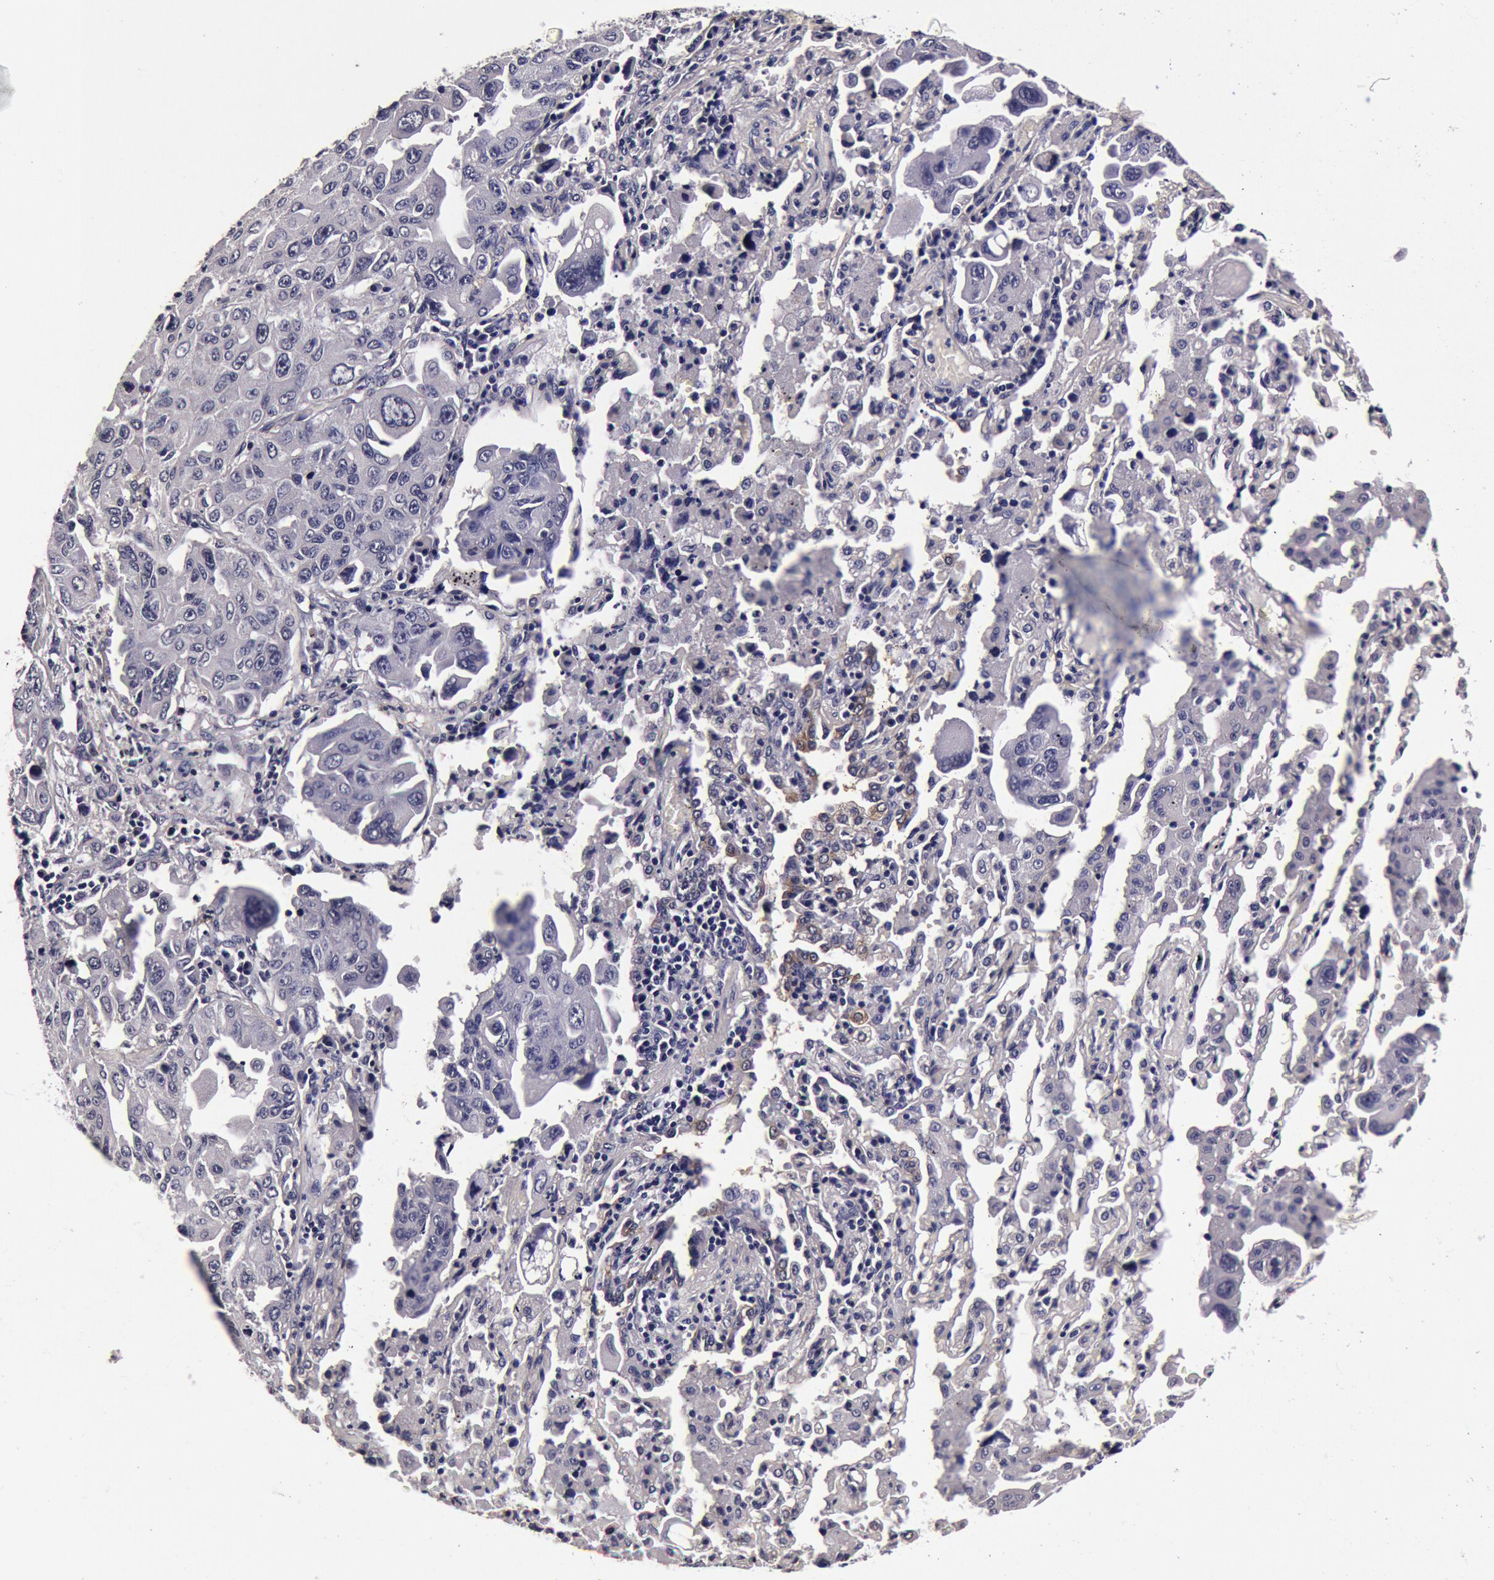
{"staining": {"intensity": "negative", "quantity": "none", "location": "none"}, "tissue": "lung cancer", "cell_type": "Tumor cells", "image_type": "cancer", "snomed": [{"axis": "morphology", "description": "Adenocarcinoma, NOS"}, {"axis": "topography", "description": "Lung"}], "caption": "The immunohistochemistry (IHC) histopathology image has no significant positivity in tumor cells of lung cancer tissue.", "gene": "CCDC22", "patient": {"sex": "male", "age": 64}}